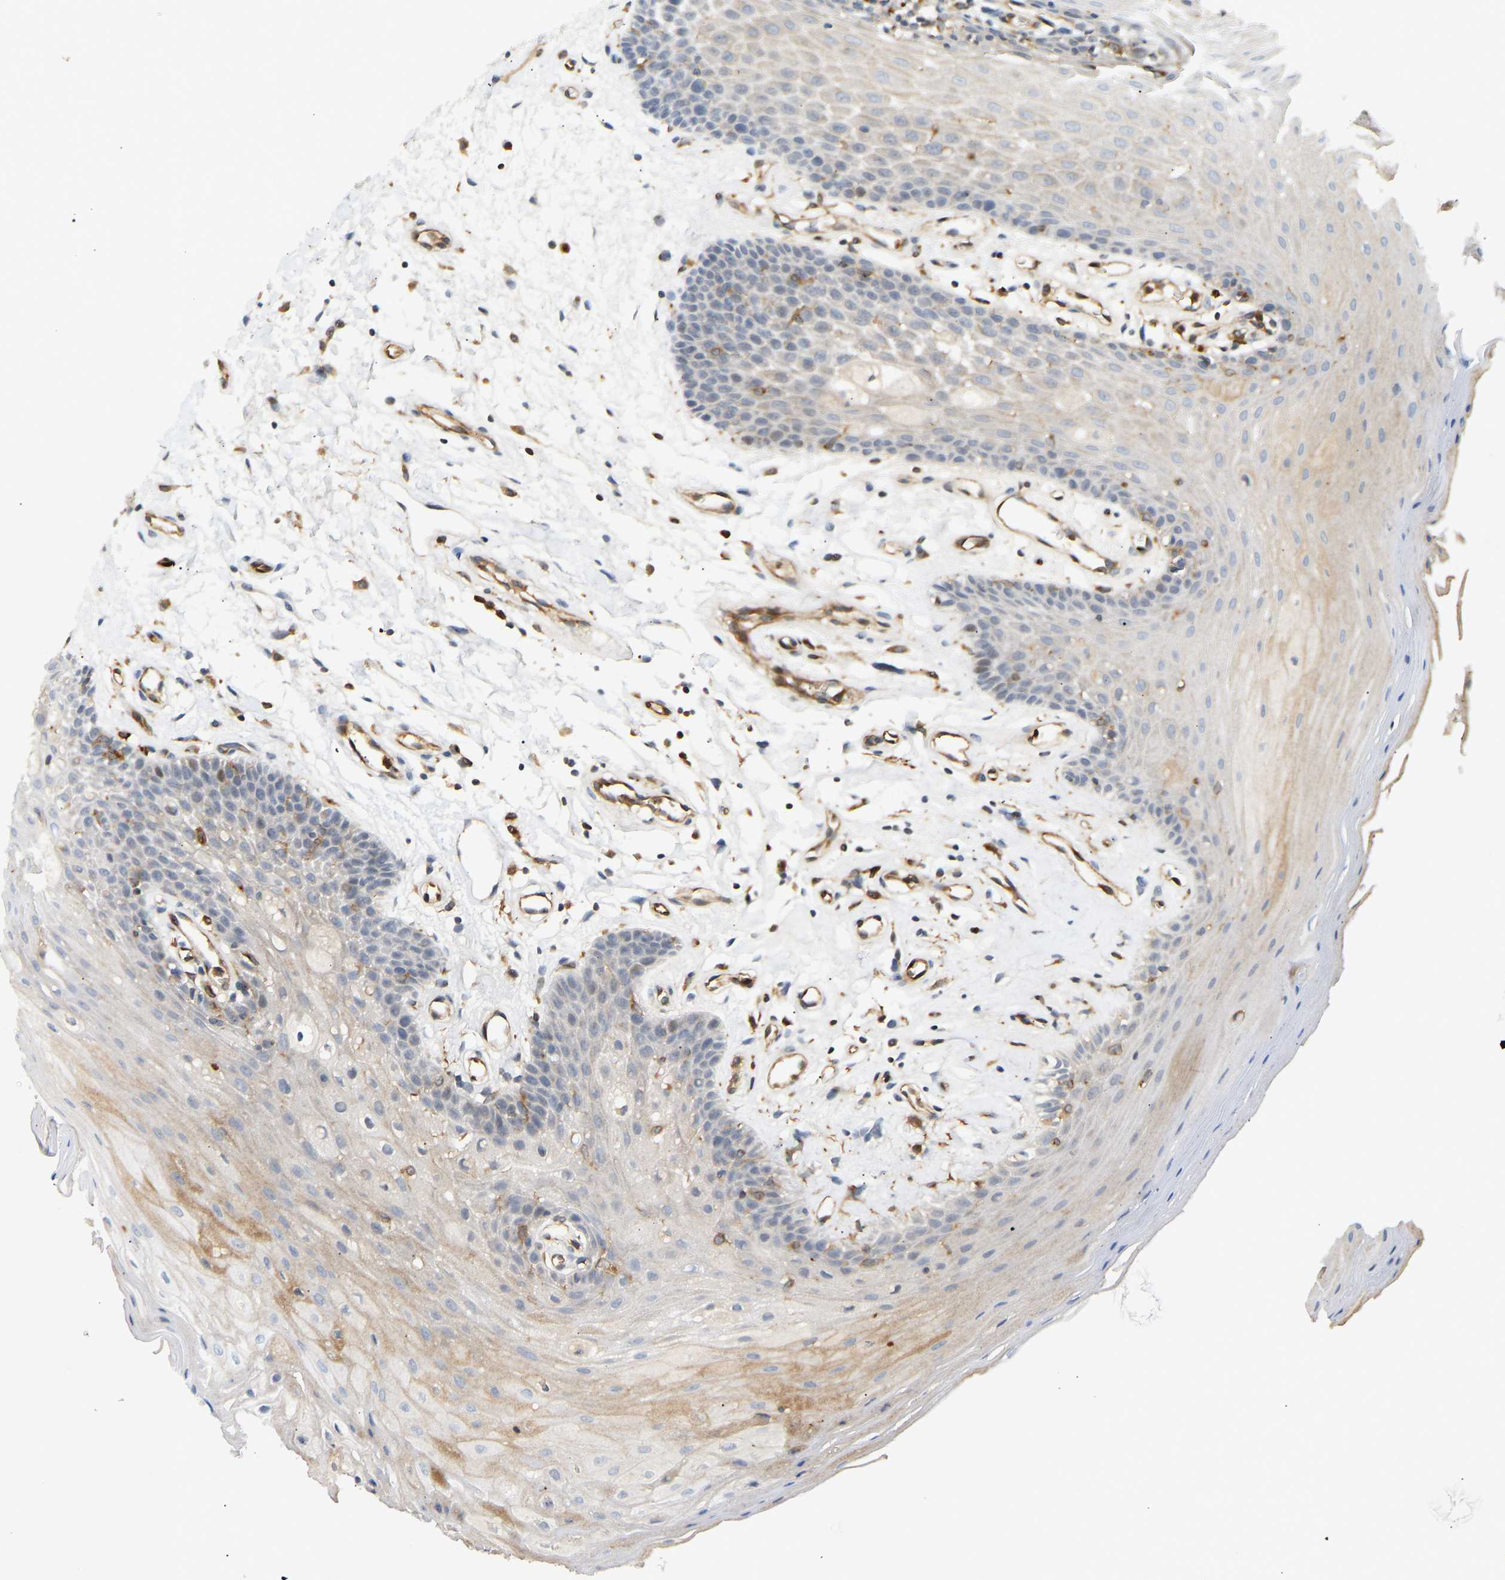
{"staining": {"intensity": "weak", "quantity": "<25%", "location": "cytoplasmic/membranous"}, "tissue": "oral mucosa", "cell_type": "Squamous epithelial cells", "image_type": "normal", "snomed": [{"axis": "morphology", "description": "Normal tissue, NOS"}, {"axis": "morphology", "description": "Squamous cell carcinoma, NOS"}, {"axis": "topography", "description": "Oral tissue"}, {"axis": "topography", "description": "Head-Neck"}], "caption": "Immunohistochemistry (IHC) of unremarkable oral mucosa displays no staining in squamous epithelial cells. (IHC, brightfield microscopy, high magnification).", "gene": "PLCG2", "patient": {"sex": "male", "age": 71}}